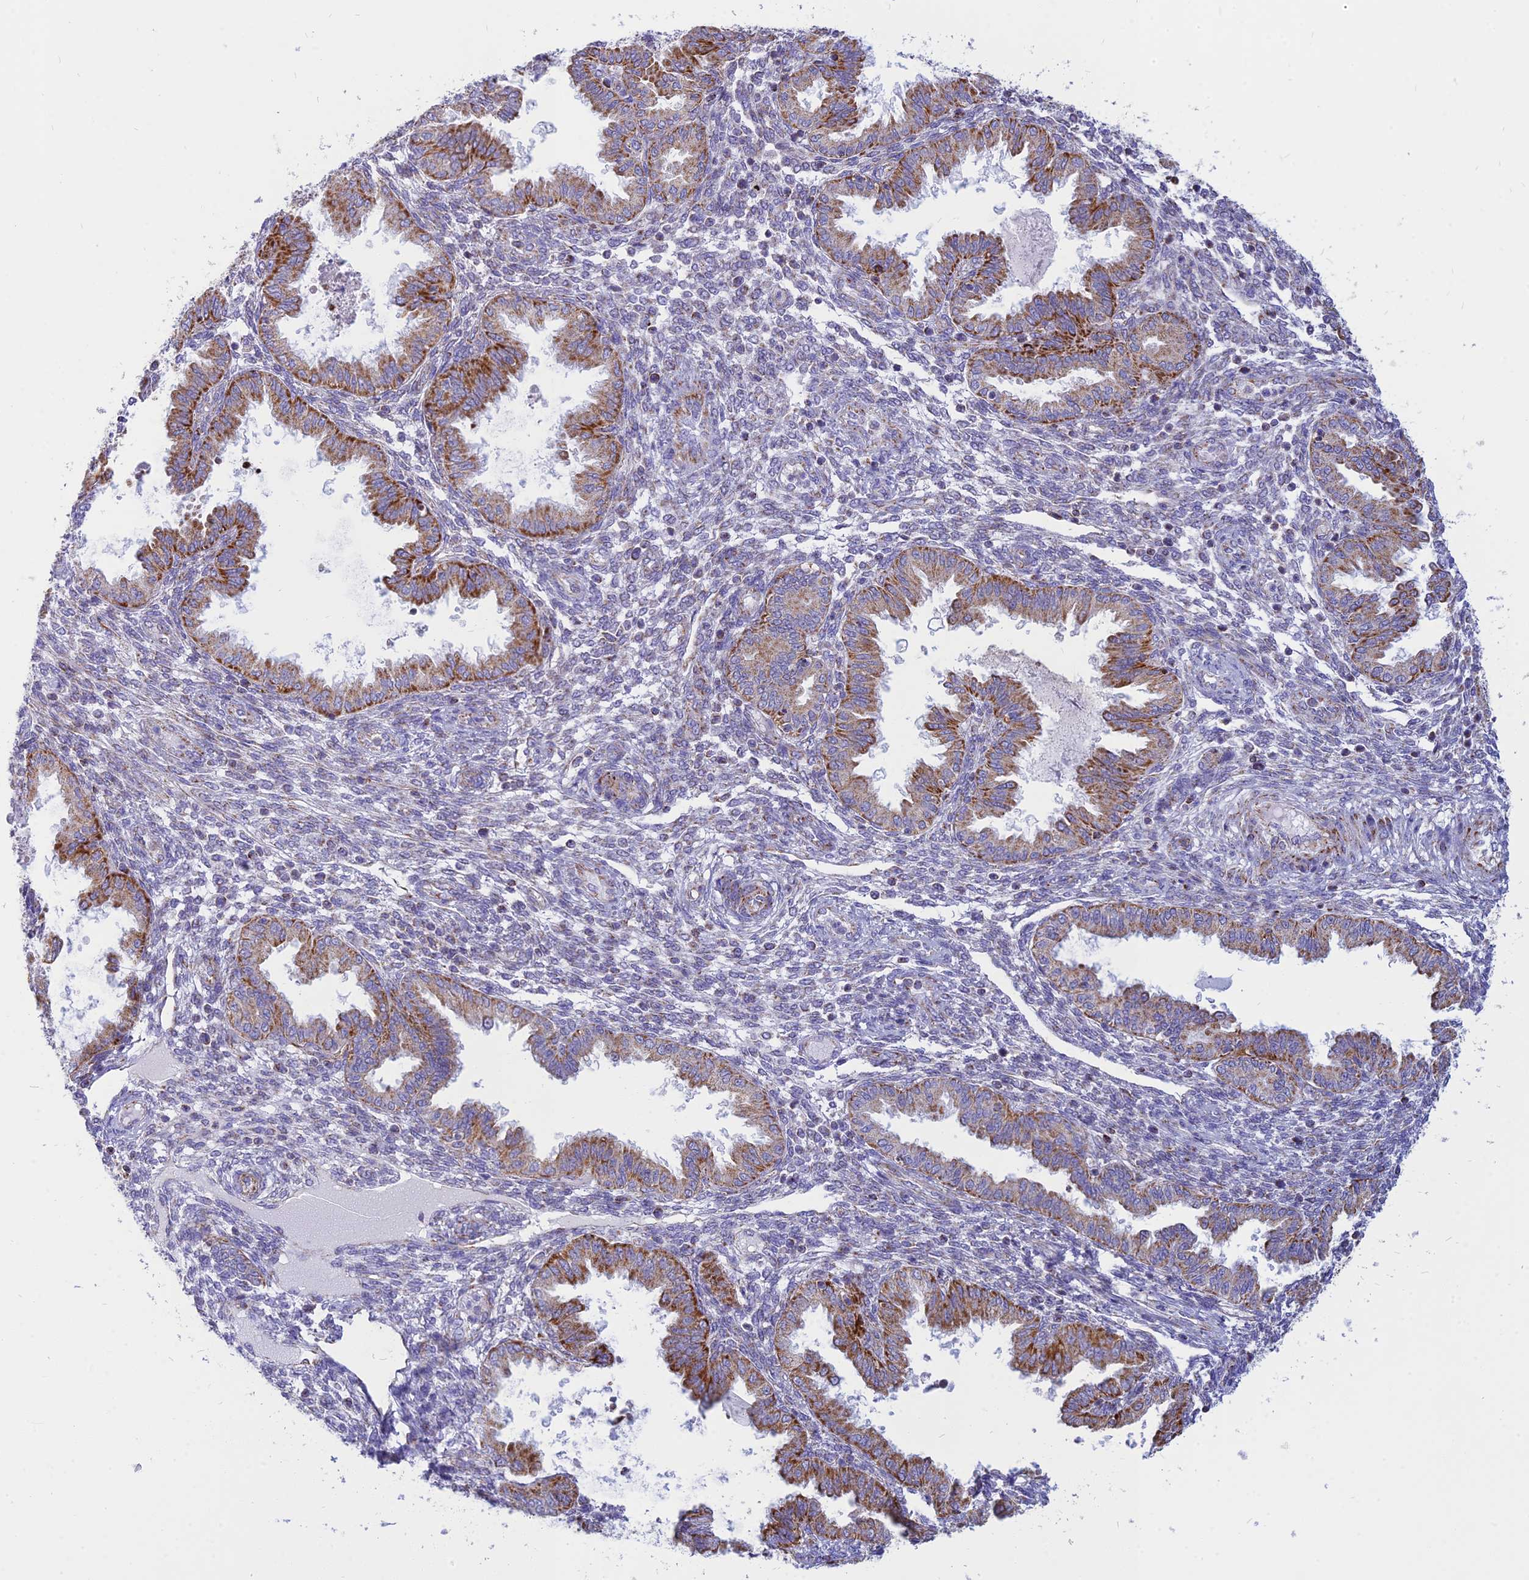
{"staining": {"intensity": "negative", "quantity": "none", "location": "none"}, "tissue": "endometrium", "cell_type": "Cells in endometrial stroma", "image_type": "normal", "snomed": [{"axis": "morphology", "description": "Normal tissue, NOS"}, {"axis": "topography", "description": "Endometrium"}], "caption": "Cells in endometrial stroma show no significant protein positivity in benign endometrium.", "gene": "PACC1", "patient": {"sex": "female", "age": 33}}